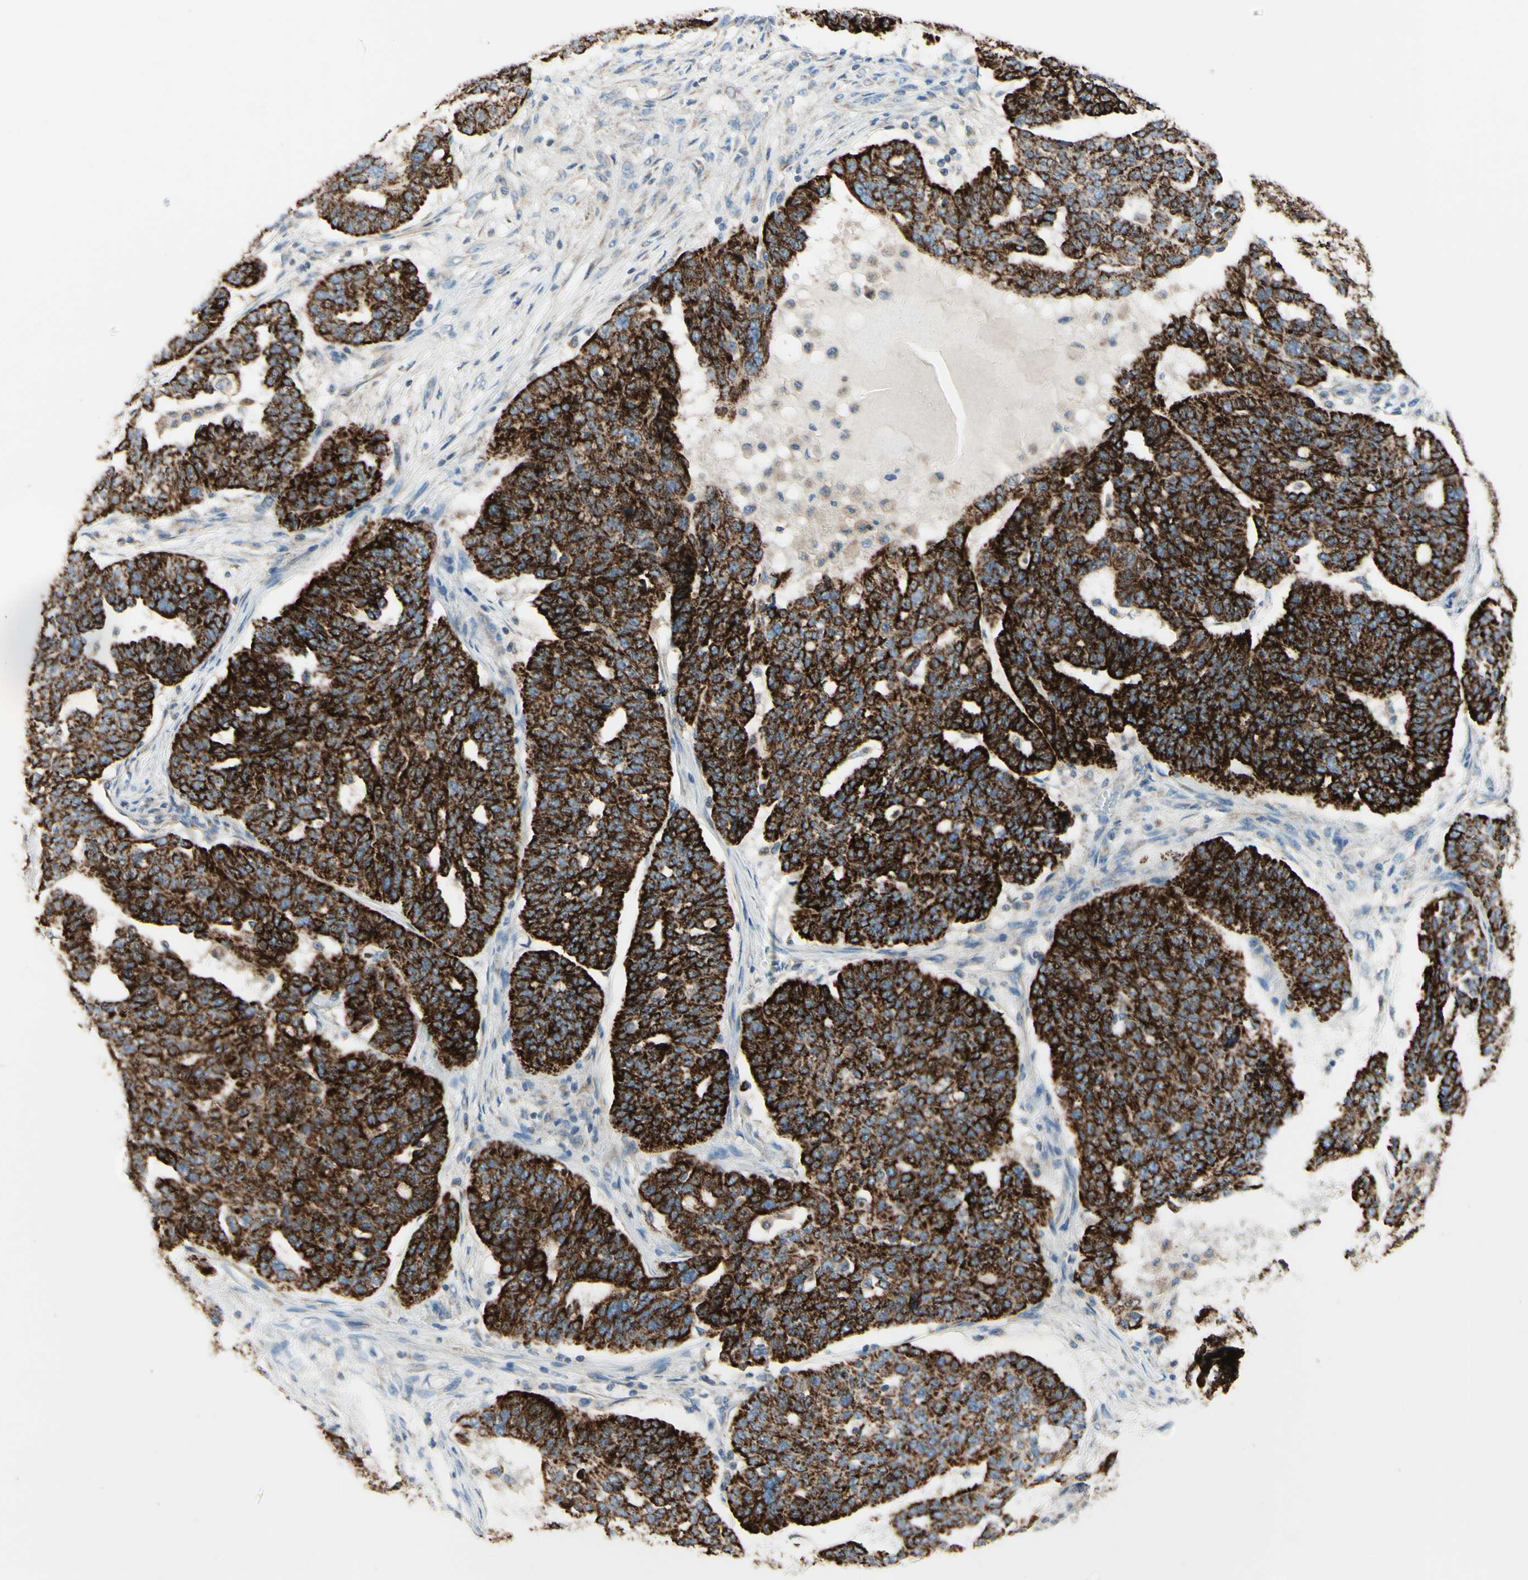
{"staining": {"intensity": "strong", "quantity": ">75%", "location": "cytoplasmic/membranous"}, "tissue": "ovarian cancer", "cell_type": "Tumor cells", "image_type": "cancer", "snomed": [{"axis": "morphology", "description": "Cystadenocarcinoma, serous, NOS"}, {"axis": "topography", "description": "Ovary"}], "caption": "A brown stain shows strong cytoplasmic/membranous expression of a protein in serous cystadenocarcinoma (ovarian) tumor cells.", "gene": "ARMC10", "patient": {"sex": "female", "age": 59}}